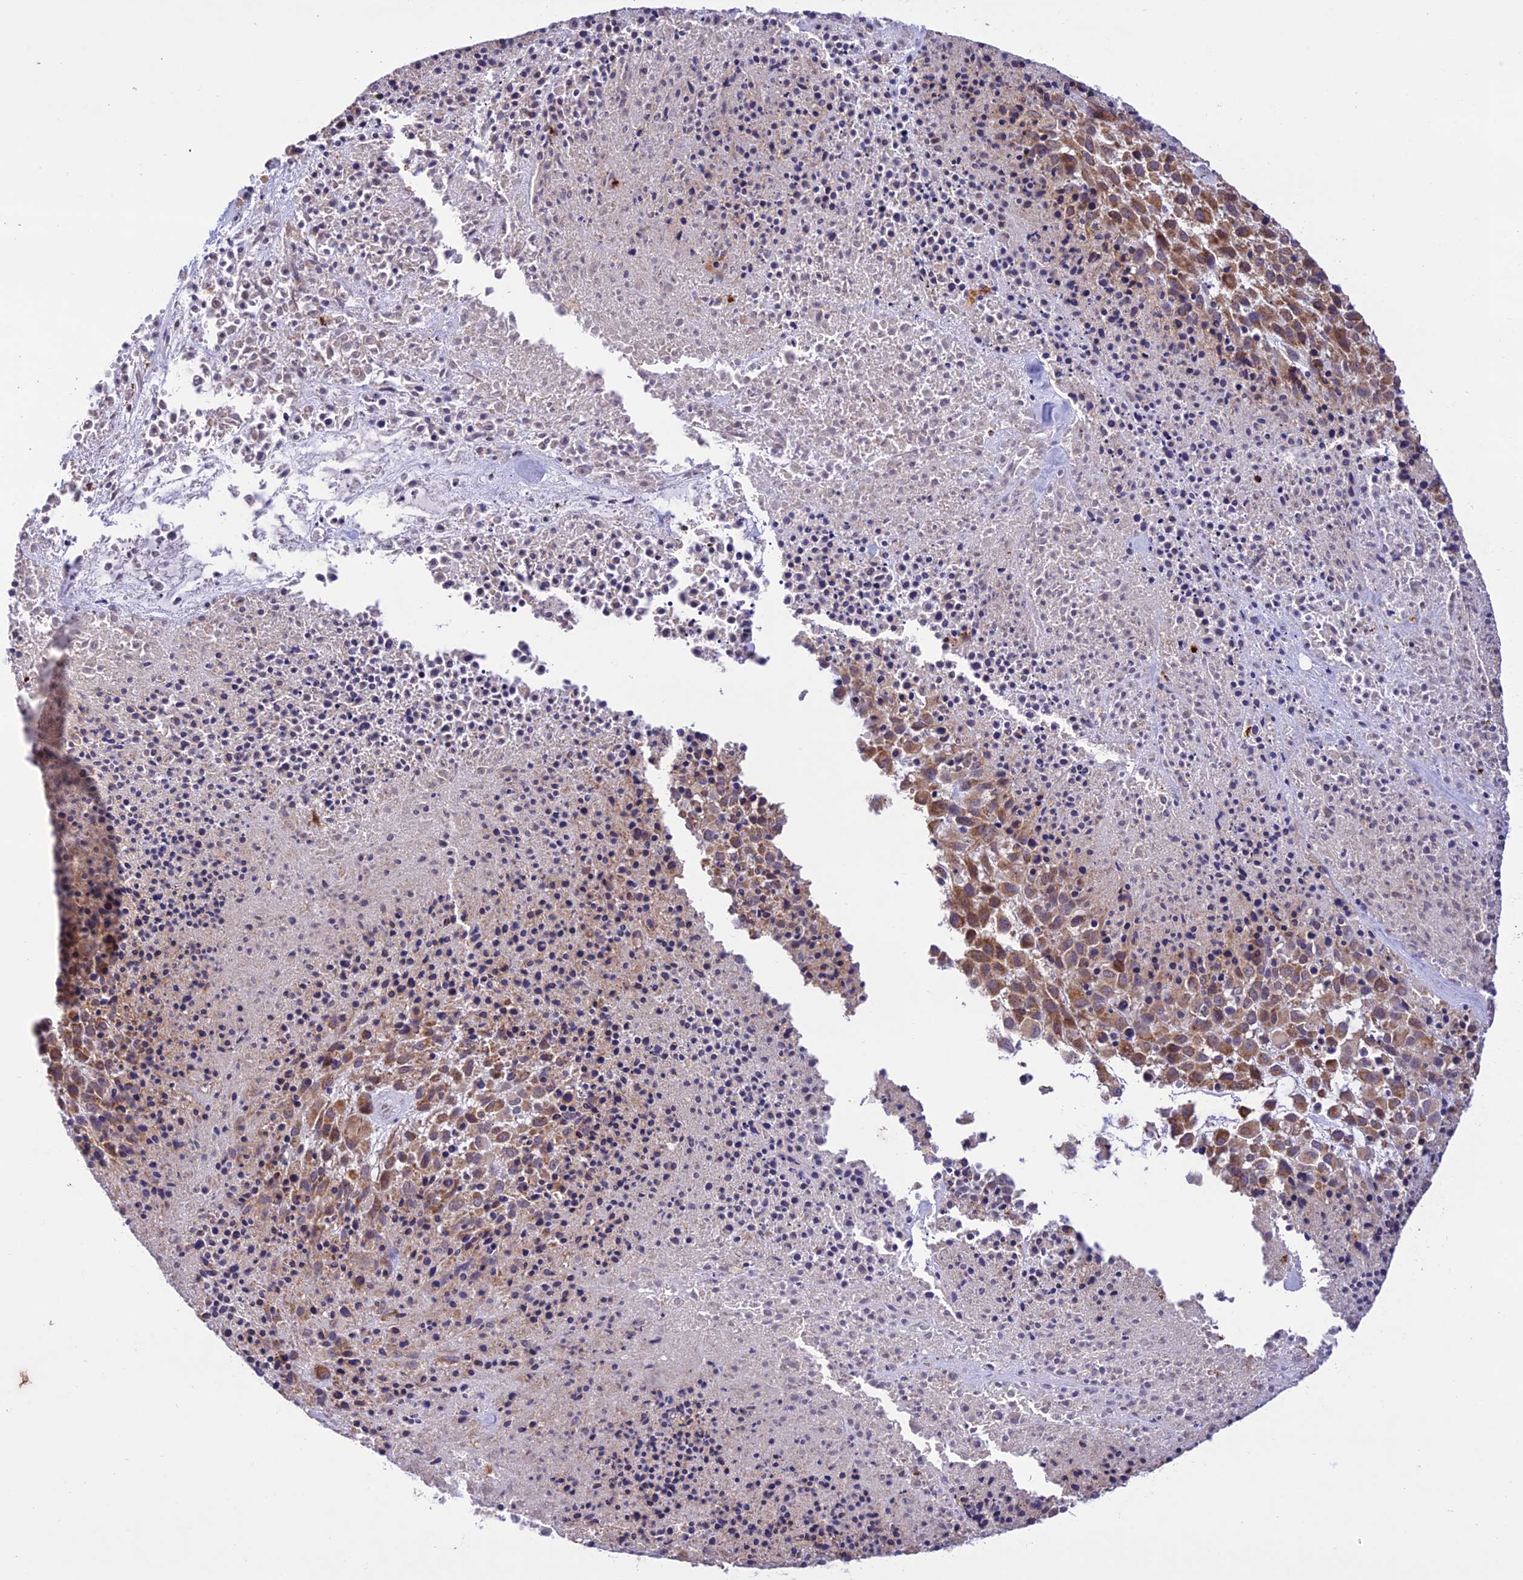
{"staining": {"intensity": "moderate", "quantity": ">75%", "location": "cytoplasmic/membranous"}, "tissue": "melanoma", "cell_type": "Tumor cells", "image_type": "cancer", "snomed": [{"axis": "morphology", "description": "Malignant melanoma, Metastatic site"}, {"axis": "topography", "description": "Skin"}], "caption": "DAB immunohistochemical staining of human melanoma shows moderate cytoplasmic/membranous protein expression in approximately >75% of tumor cells.", "gene": "NDUFAF1", "patient": {"sex": "female", "age": 81}}